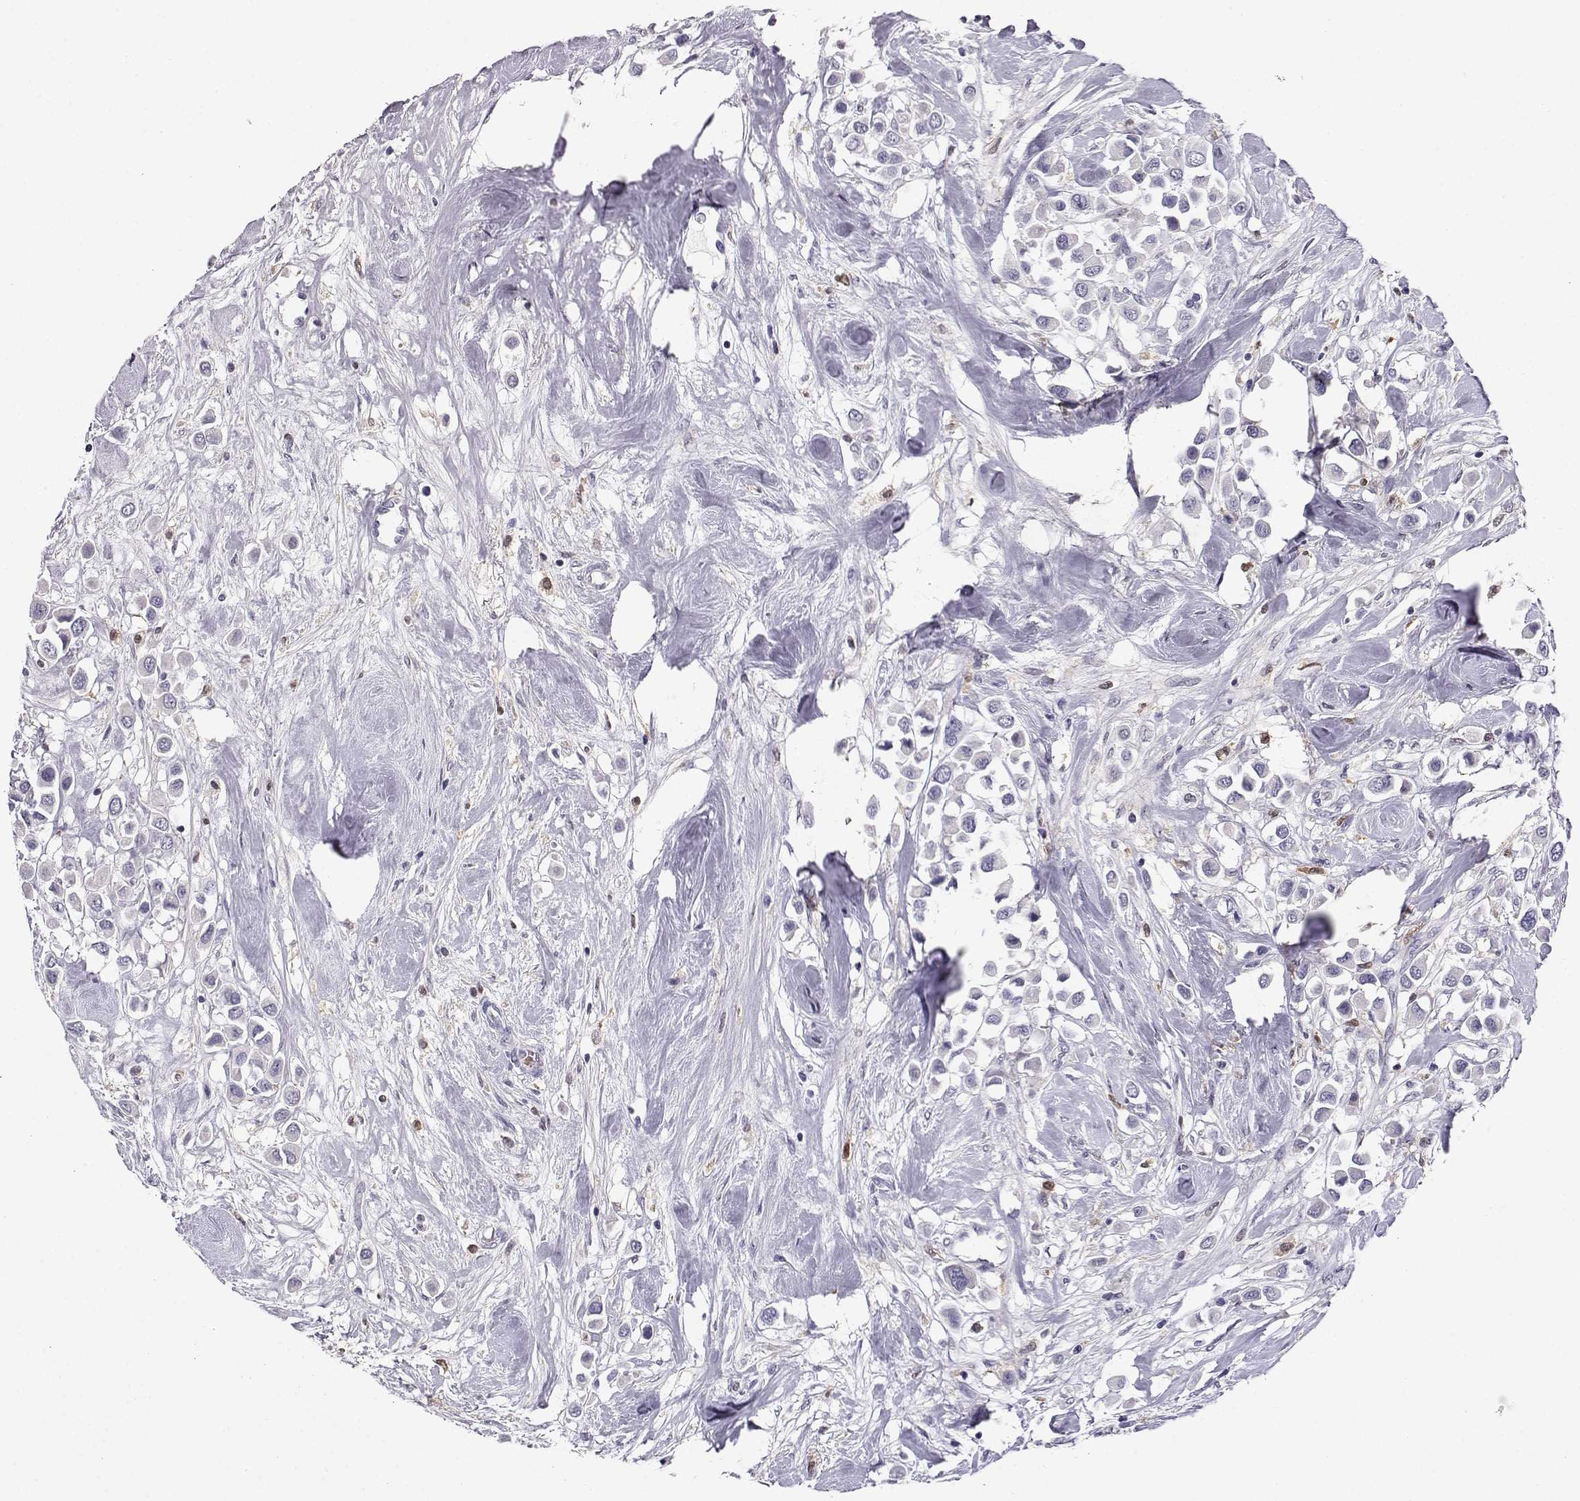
{"staining": {"intensity": "negative", "quantity": "none", "location": "none"}, "tissue": "breast cancer", "cell_type": "Tumor cells", "image_type": "cancer", "snomed": [{"axis": "morphology", "description": "Duct carcinoma"}, {"axis": "topography", "description": "Breast"}], "caption": "Protein analysis of breast cancer (infiltrating ductal carcinoma) displays no significant positivity in tumor cells.", "gene": "AKR1B1", "patient": {"sex": "female", "age": 61}}